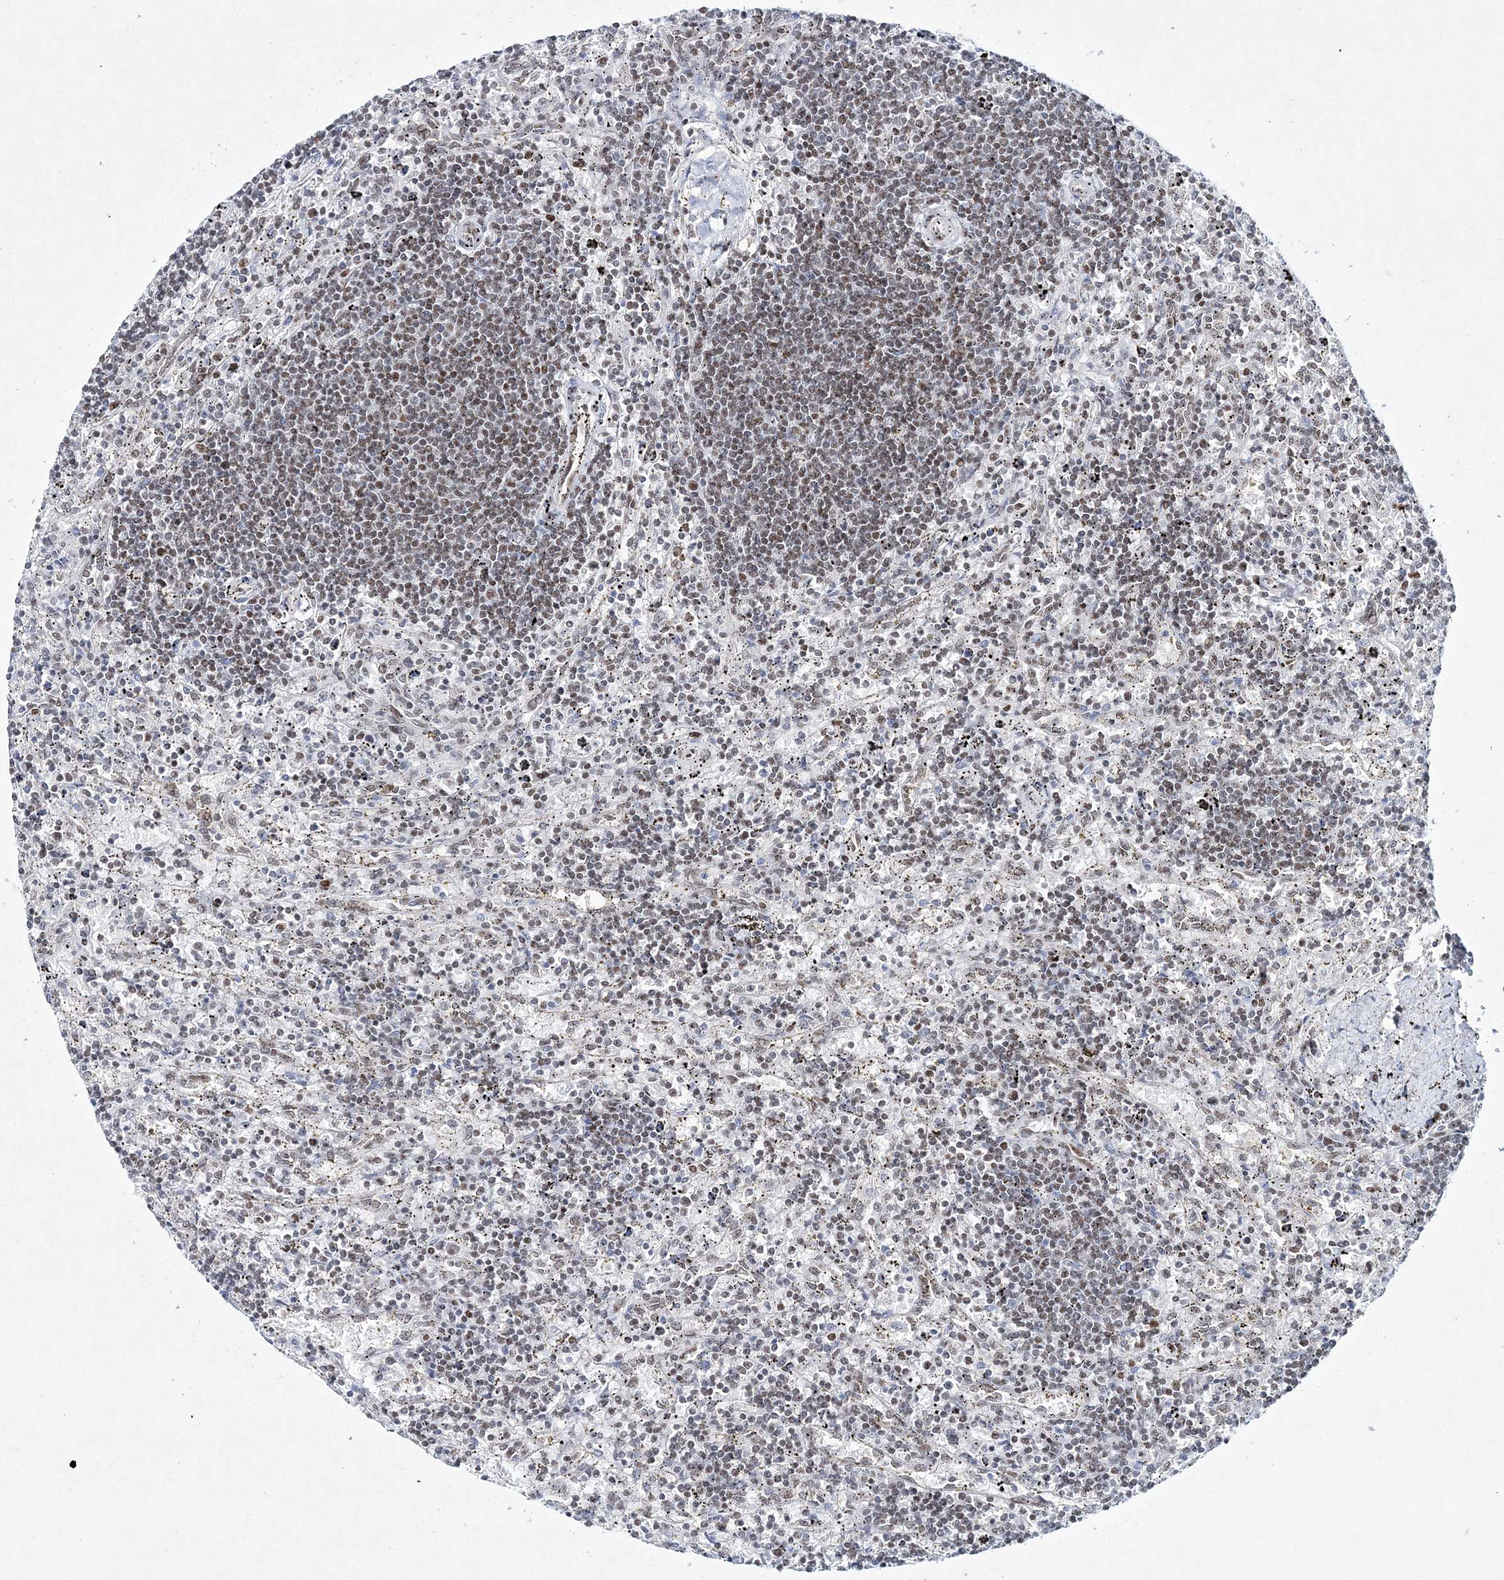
{"staining": {"intensity": "weak", "quantity": ">75%", "location": "nuclear"}, "tissue": "lymphoma", "cell_type": "Tumor cells", "image_type": "cancer", "snomed": [{"axis": "morphology", "description": "Malignant lymphoma, non-Hodgkin's type, Low grade"}, {"axis": "topography", "description": "Spleen"}], "caption": "Protein staining reveals weak nuclear staining in approximately >75% of tumor cells in lymphoma.", "gene": "LRRFIP2", "patient": {"sex": "male", "age": 76}}